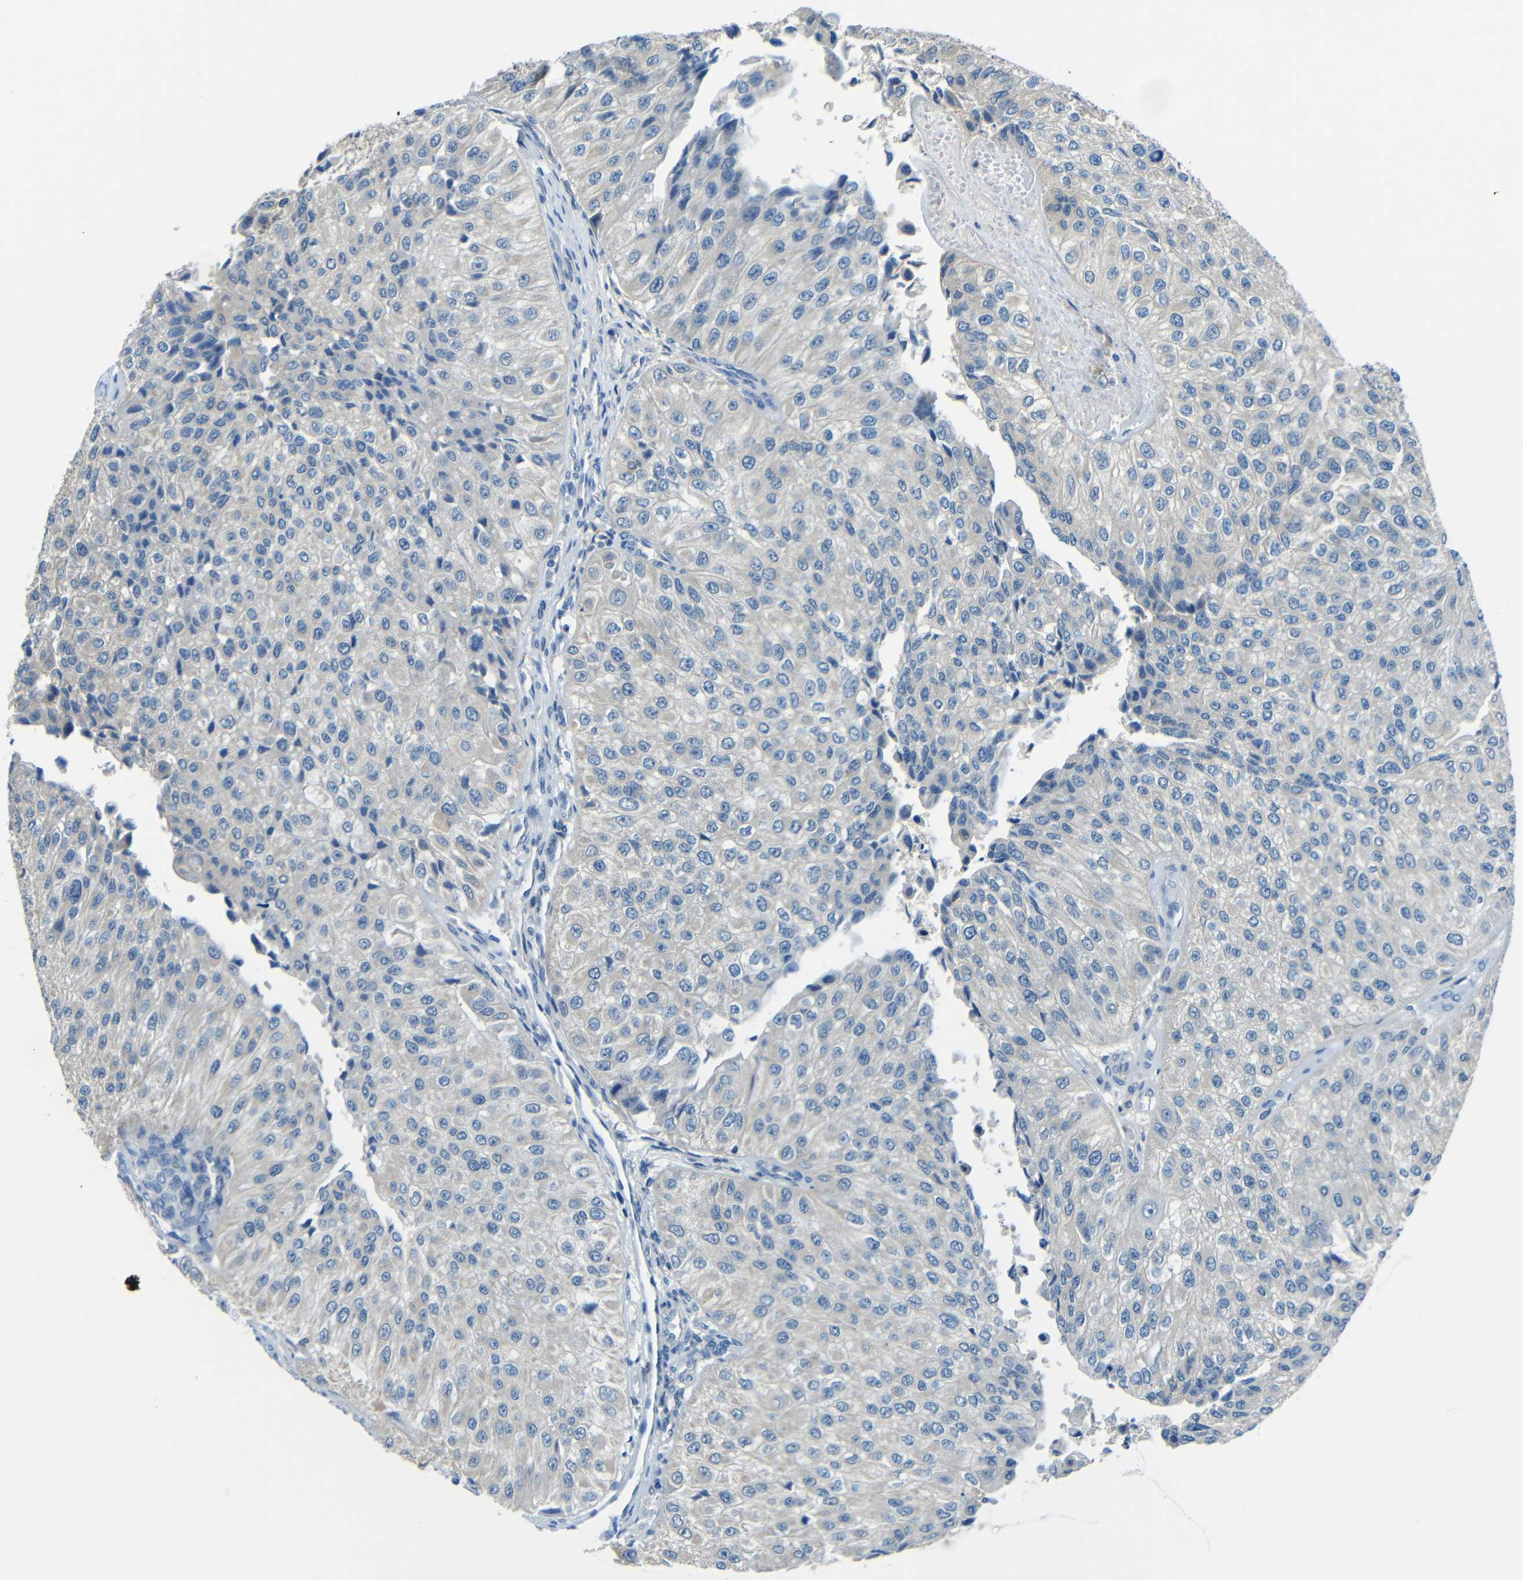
{"staining": {"intensity": "negative", "quantity": "none", "location": "none"}, "tissue": "urothelial cancer", "cell_type": "Tumor cells", "image_type": "cancer", "snomed": [{"axis": "morphology", "description": "Urothelial carcinoma, High grade"}, {"axis": "topography", "description": "Kidney"}, {"axis": "topography", "description": "Urinary bladder"}], "caption": "The image displays no significant staining in tumor cells of urothelial carcinoma (high-grade).", "gene": "CYP26B1", "patient": {"sex": "male", "age": 77}}